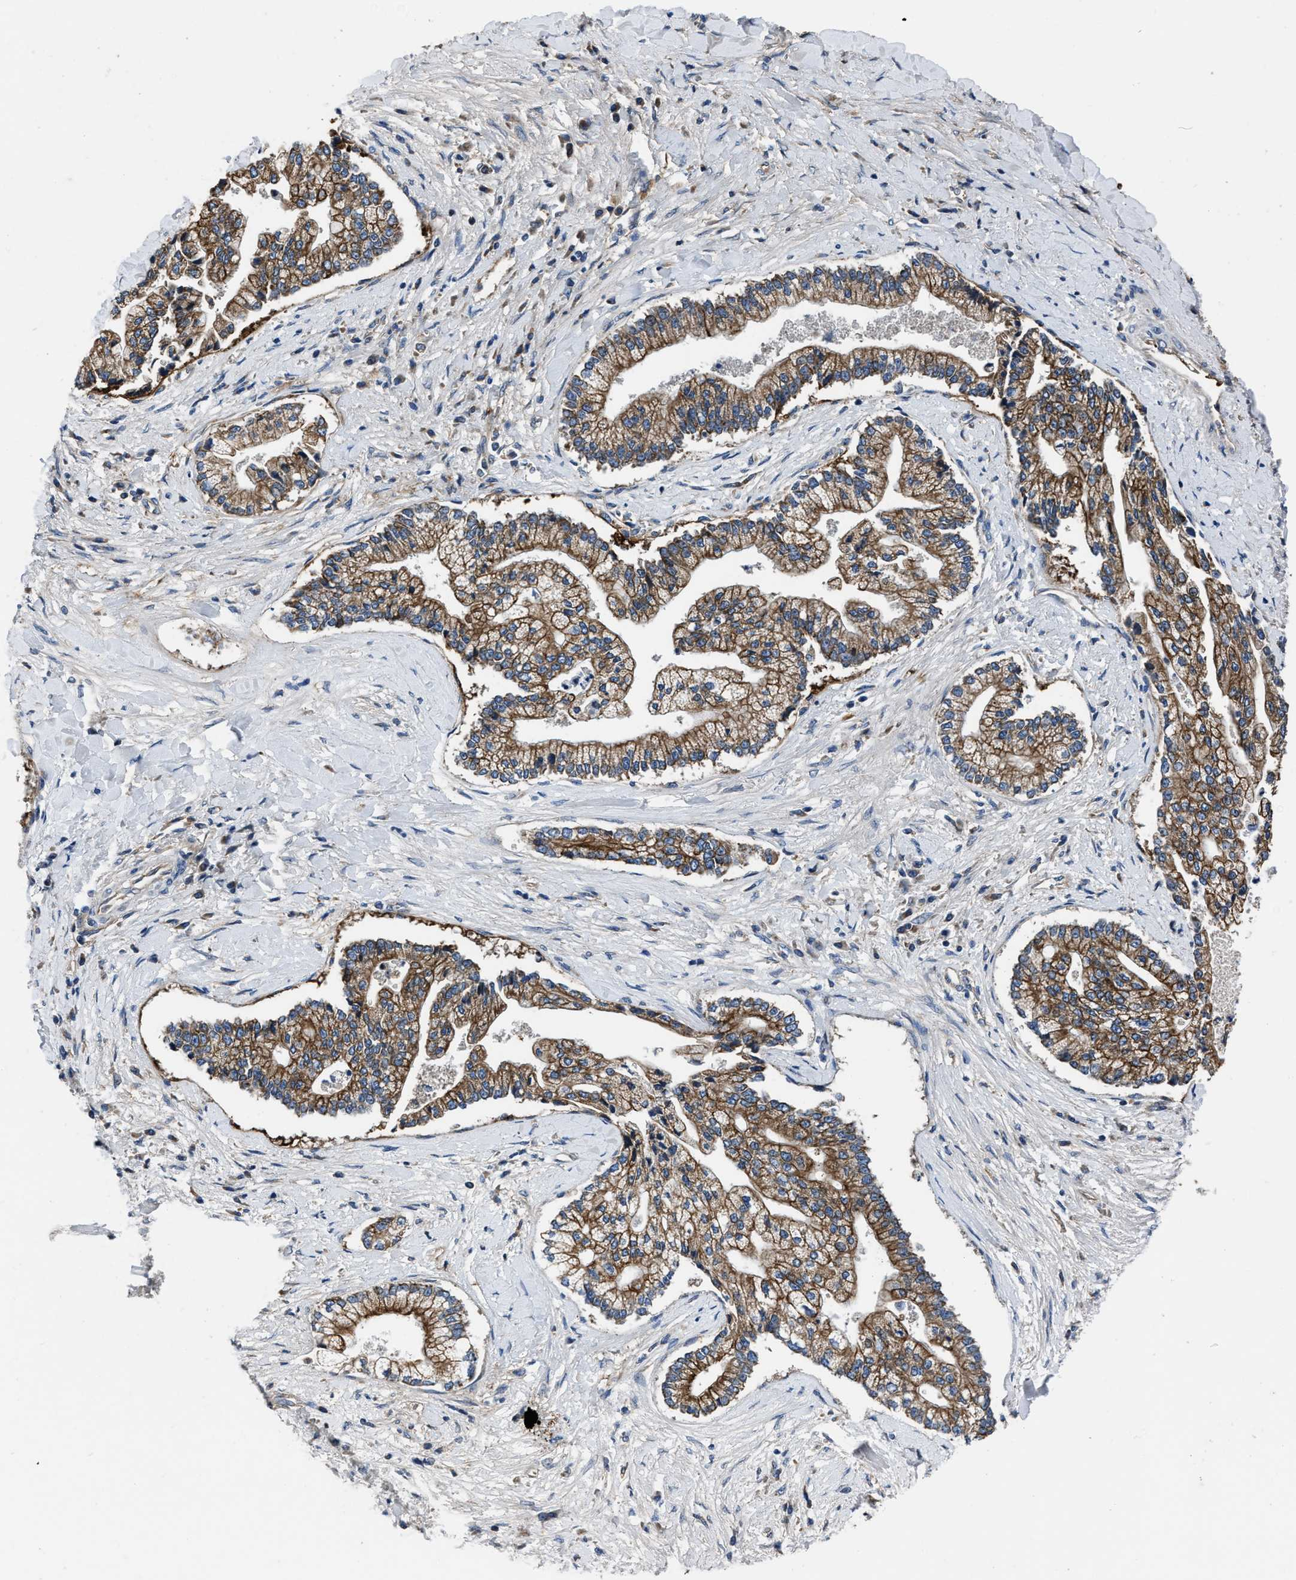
{"staining": {"intensity": "moderate", "quantity": ">75%", "location": "cytoplasmic/membranous"}, "tissue": "liver cancer", "cell_type": "Tumor cells", "image_type": "cancer", "snomed": [{"axis": "morphology", "description": "Cholangiocarcinoma"}, {"axis": "topography", "description": "Liver"}], "caption": "Cholangiocarcinoma (liver) tissue reveals moderate cytoplasmic/membranous positivity in approximately >75% of tumor cells, visualized by immunohistochemistry. (IHC, brightfield microscopy, high magnification).", "gene": "ERC1", "patient": {"sex": "male", "age": 50}}